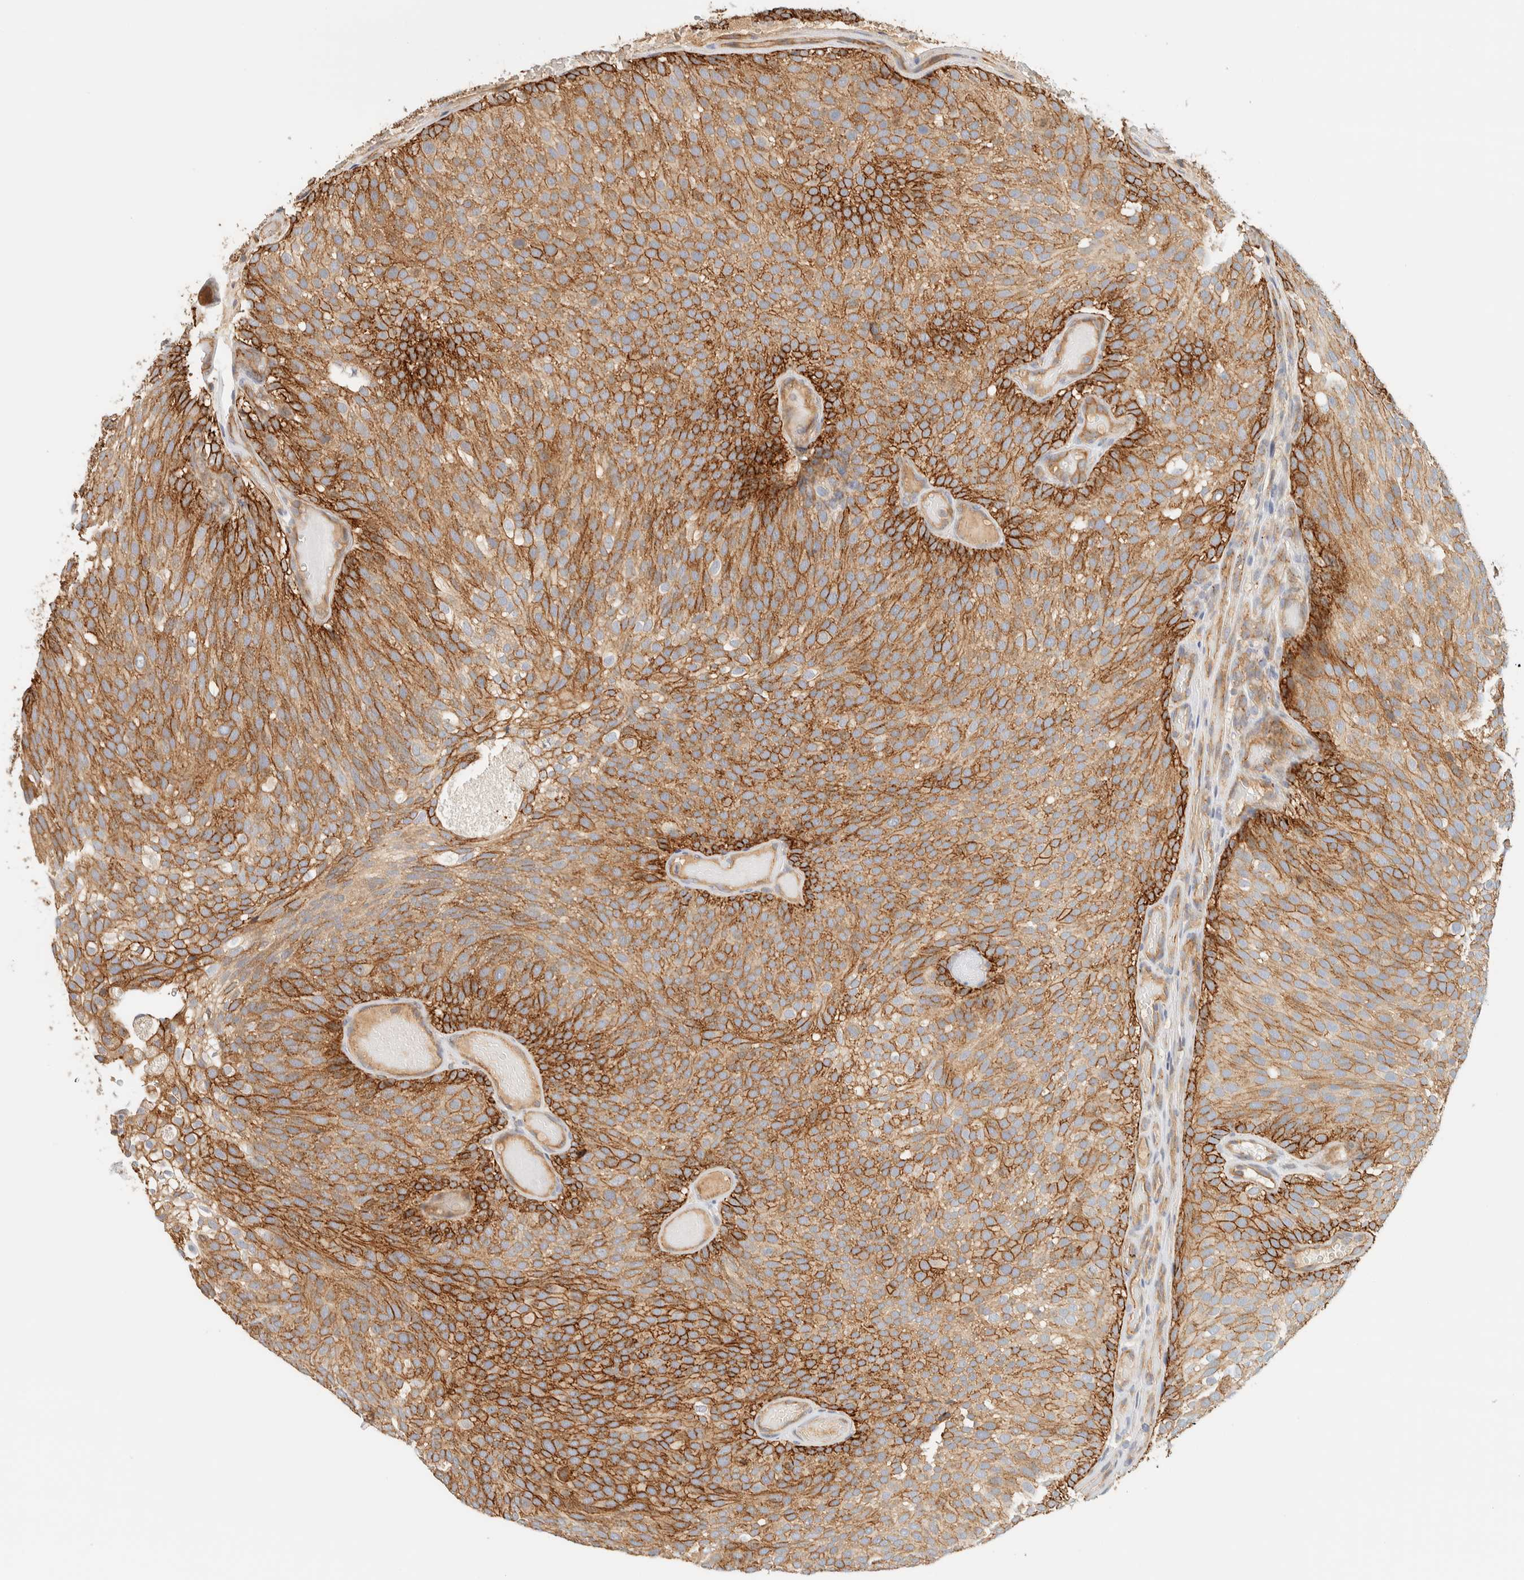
{"staining": {"intensity": "moderate", "quantity": ">75%", "location": "cytoplasmic/membranous"}, "tissue": "urothelial cancer", "cell_type": "Tumor cells", "image_type": "cancer", "snomed": [{"axis": "morphology", "description": "Urothelial carcinoma, Low grade"}, {"axis": "topography", "description": "Urinary bladder"}], "caption": "Immunohistochemical staining of human urothelial cancer exhibits medium levels of moderate cytoplasmic/membranous staining in about >75% of tumor cells.", "gene": "LIMA1", "patient": {"sex": "male", "age": 78}}